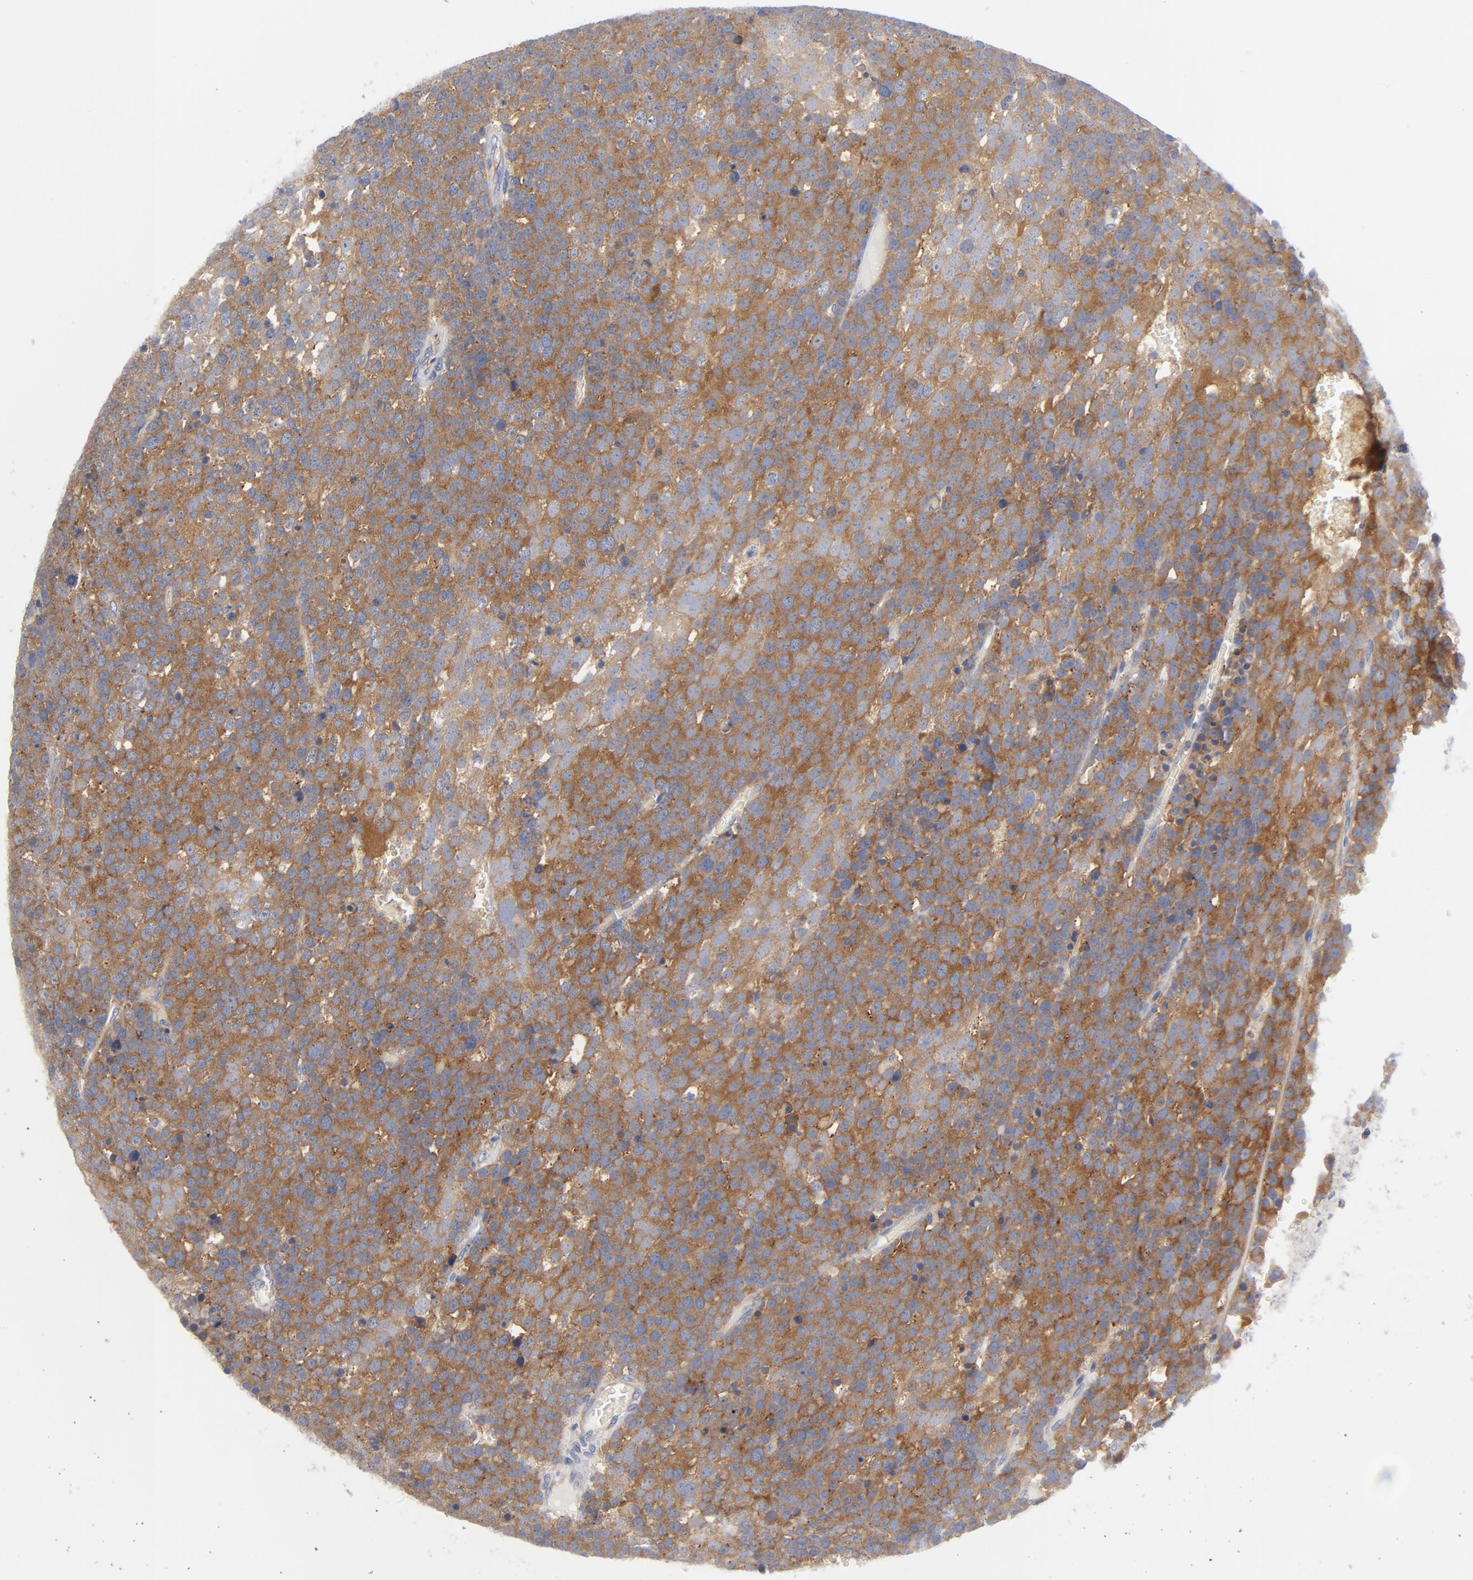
{"staining": {"intensity": "strong", "quantity": "25%-75%", "location": "cytoplasmic/membranous"}, "tissue": "testis cancer", "cell_type": "Tumor cells", "image_type": "cancer", "snomed": [{"axis": "morphology", "description": "Seminoma, NOS"}, {"axis": "topography", "description": "Testis"}], "caption": "This is a photomicrograph of immunohistochemistry staining of seminoma (testis), which shows strong expression in the cytoplasmic/membranous of tumor cells.", "gene": "CD86", "patient": {"sex": "male", "age": 71}}